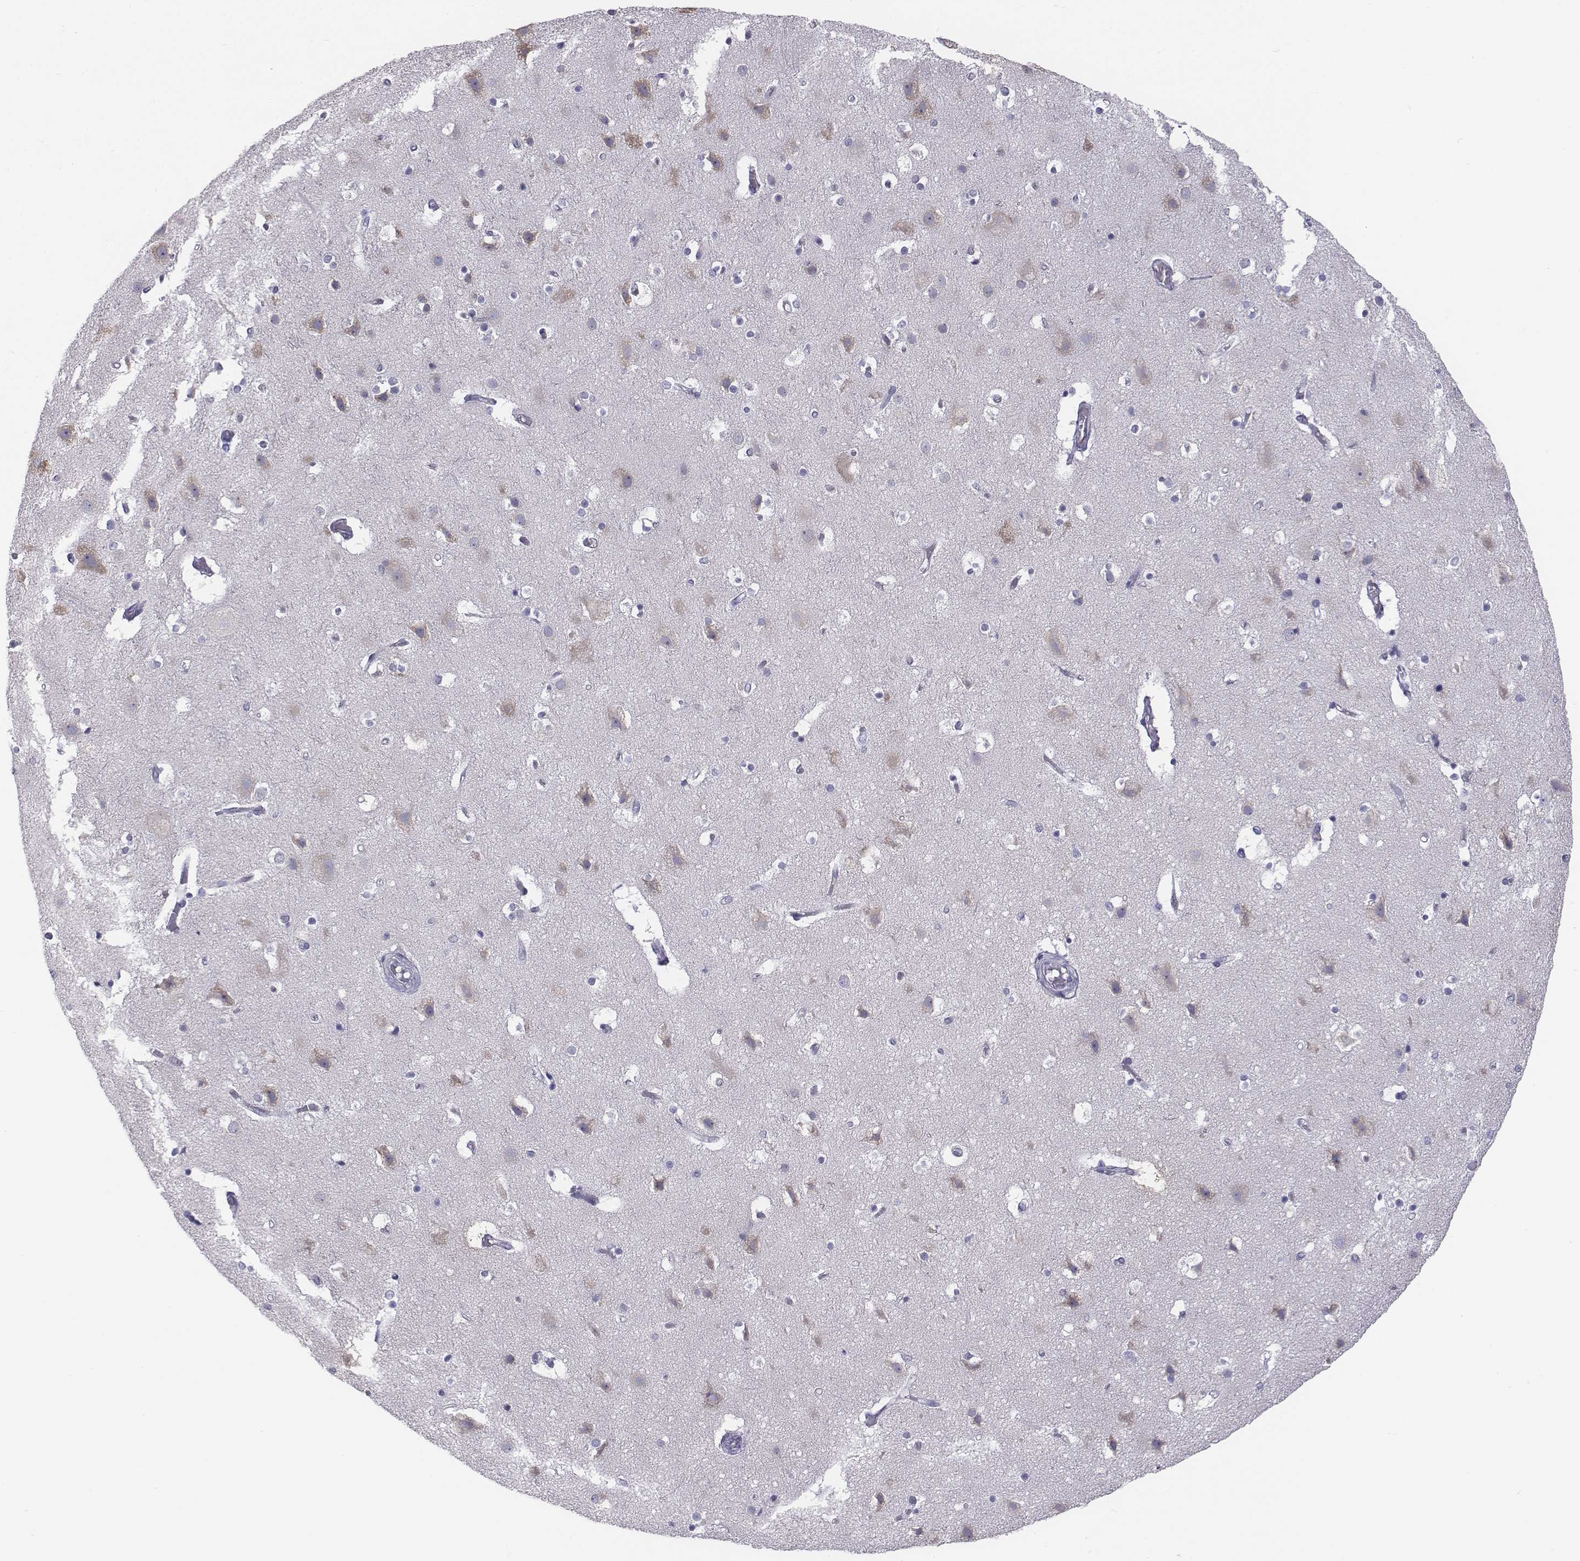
{"staining": {"intensity": "negative", "quantity": "none", "location": "none"}, "tissue": "cerebral cortex", "cell_type": "Endothelial cells", "image_type": "normal", "snomed": [{"axis": "morphology", "description": "Normal tissue, NOS"}, {"axis": "topography", "description": "Cerebral cortex"}], "caption": "High power microscopy micrograph of an immunohistochemistry (IHC) photomicrograph of benign cerebral cortex, revealing no significant staining in endothelial cells.", "gene": "CHST14", "patient": {"sex": "female", "age": 52}}